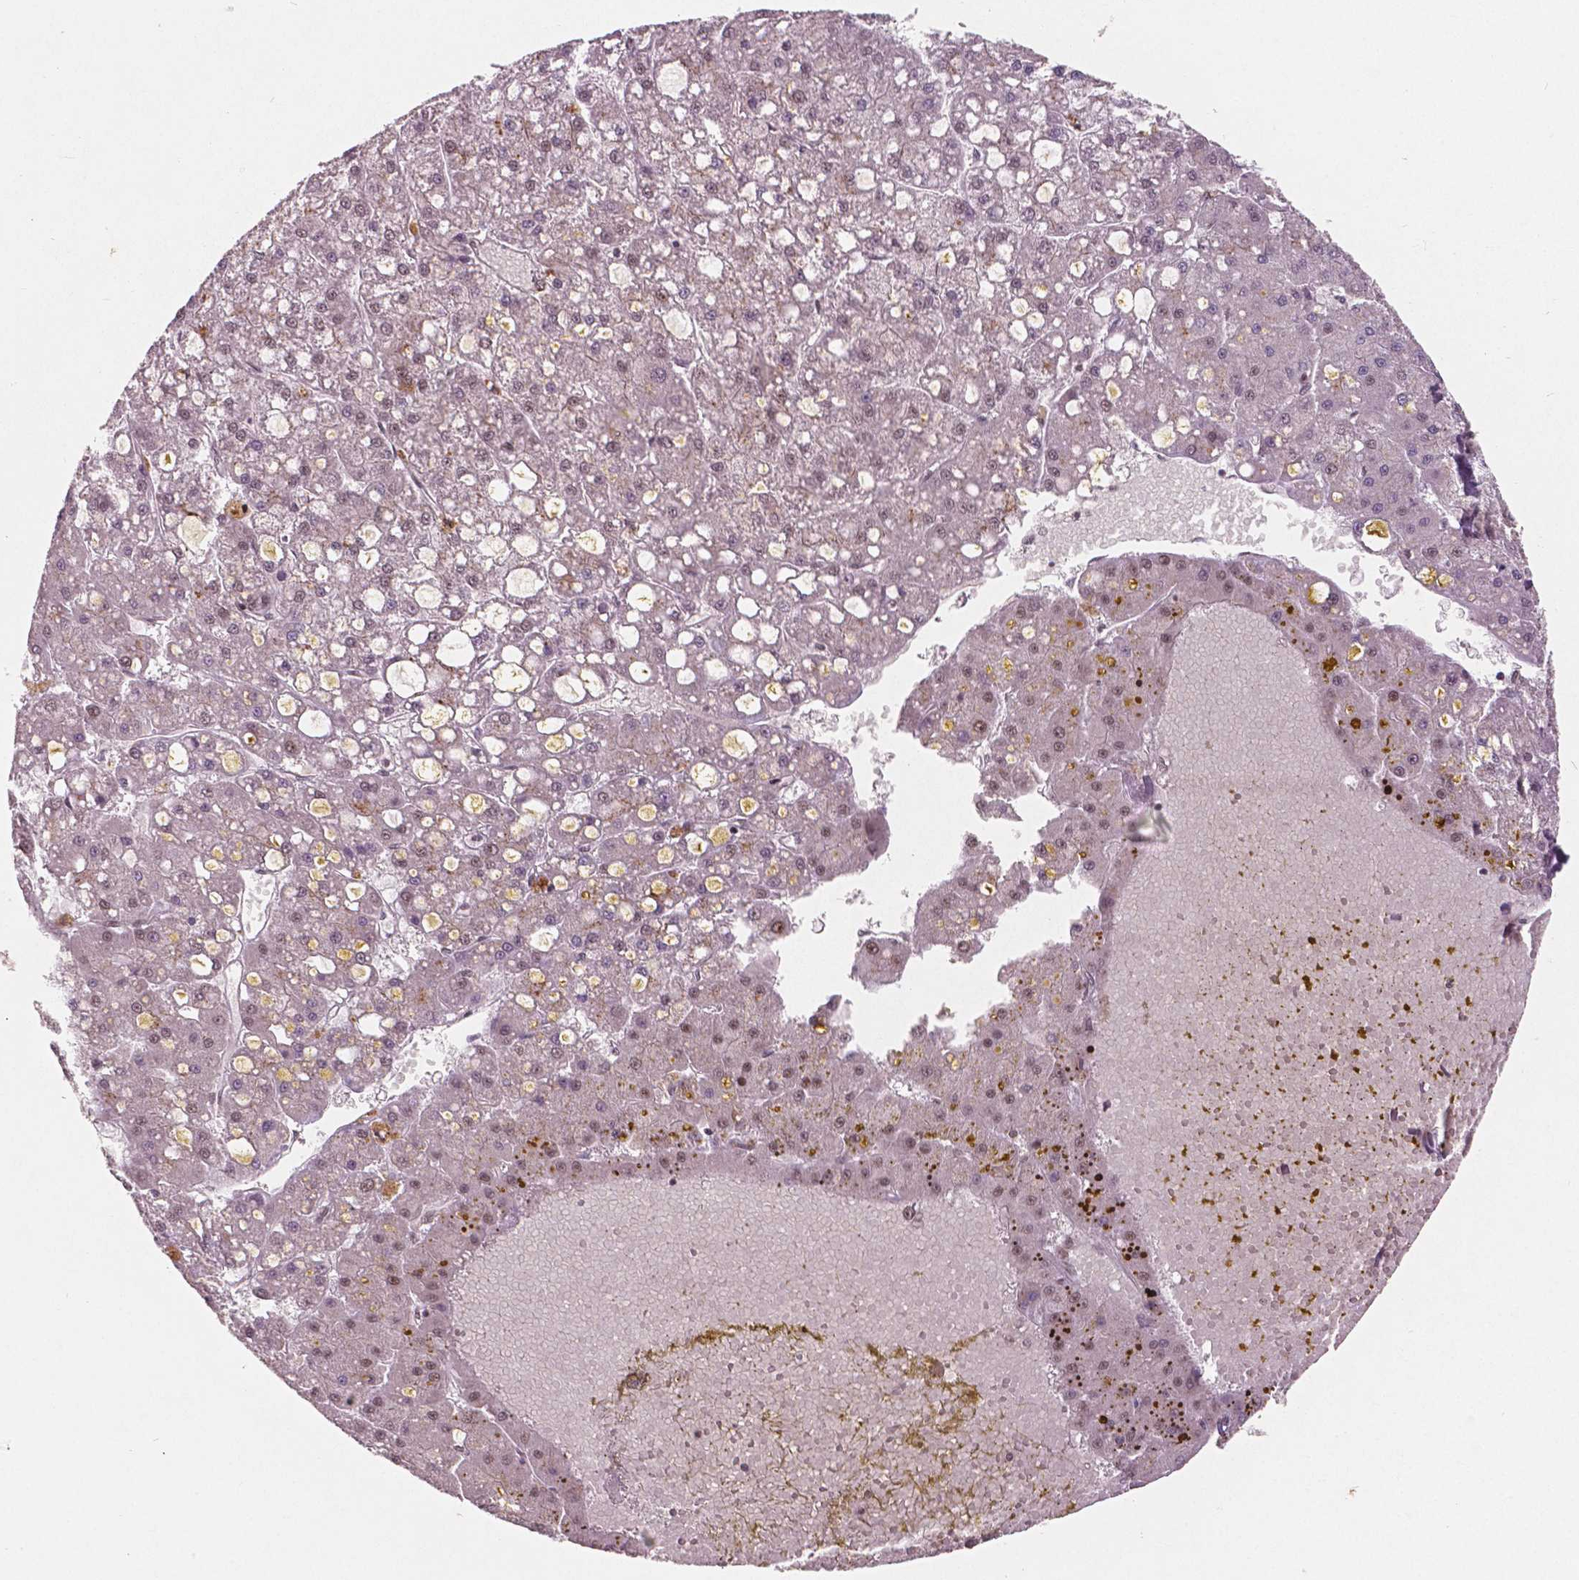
{"staining": {"intensity": "negative", "quantity": "none", "location": "none"}, "tissue": "liver cancer", "cell_type": "Tumor cells", "image_type": "cancer", "snomed": [{"axis": "morphology", "description": "Carcinoma, Hepatocellular, NOS"}, {"axis": "topography", "description": "Liver"}], "caption": "Photomicrograph shows no protein positivity in tumor cells of liver hepatocellular carcinoma tissue. (DAB (3,3'-diaminobenzidine) immunohistochemistry (IHC) visualized using brightfield microscopy, high magnification).", "gene": "NSD2", "patient": {"sex": "male", "age": 67}}